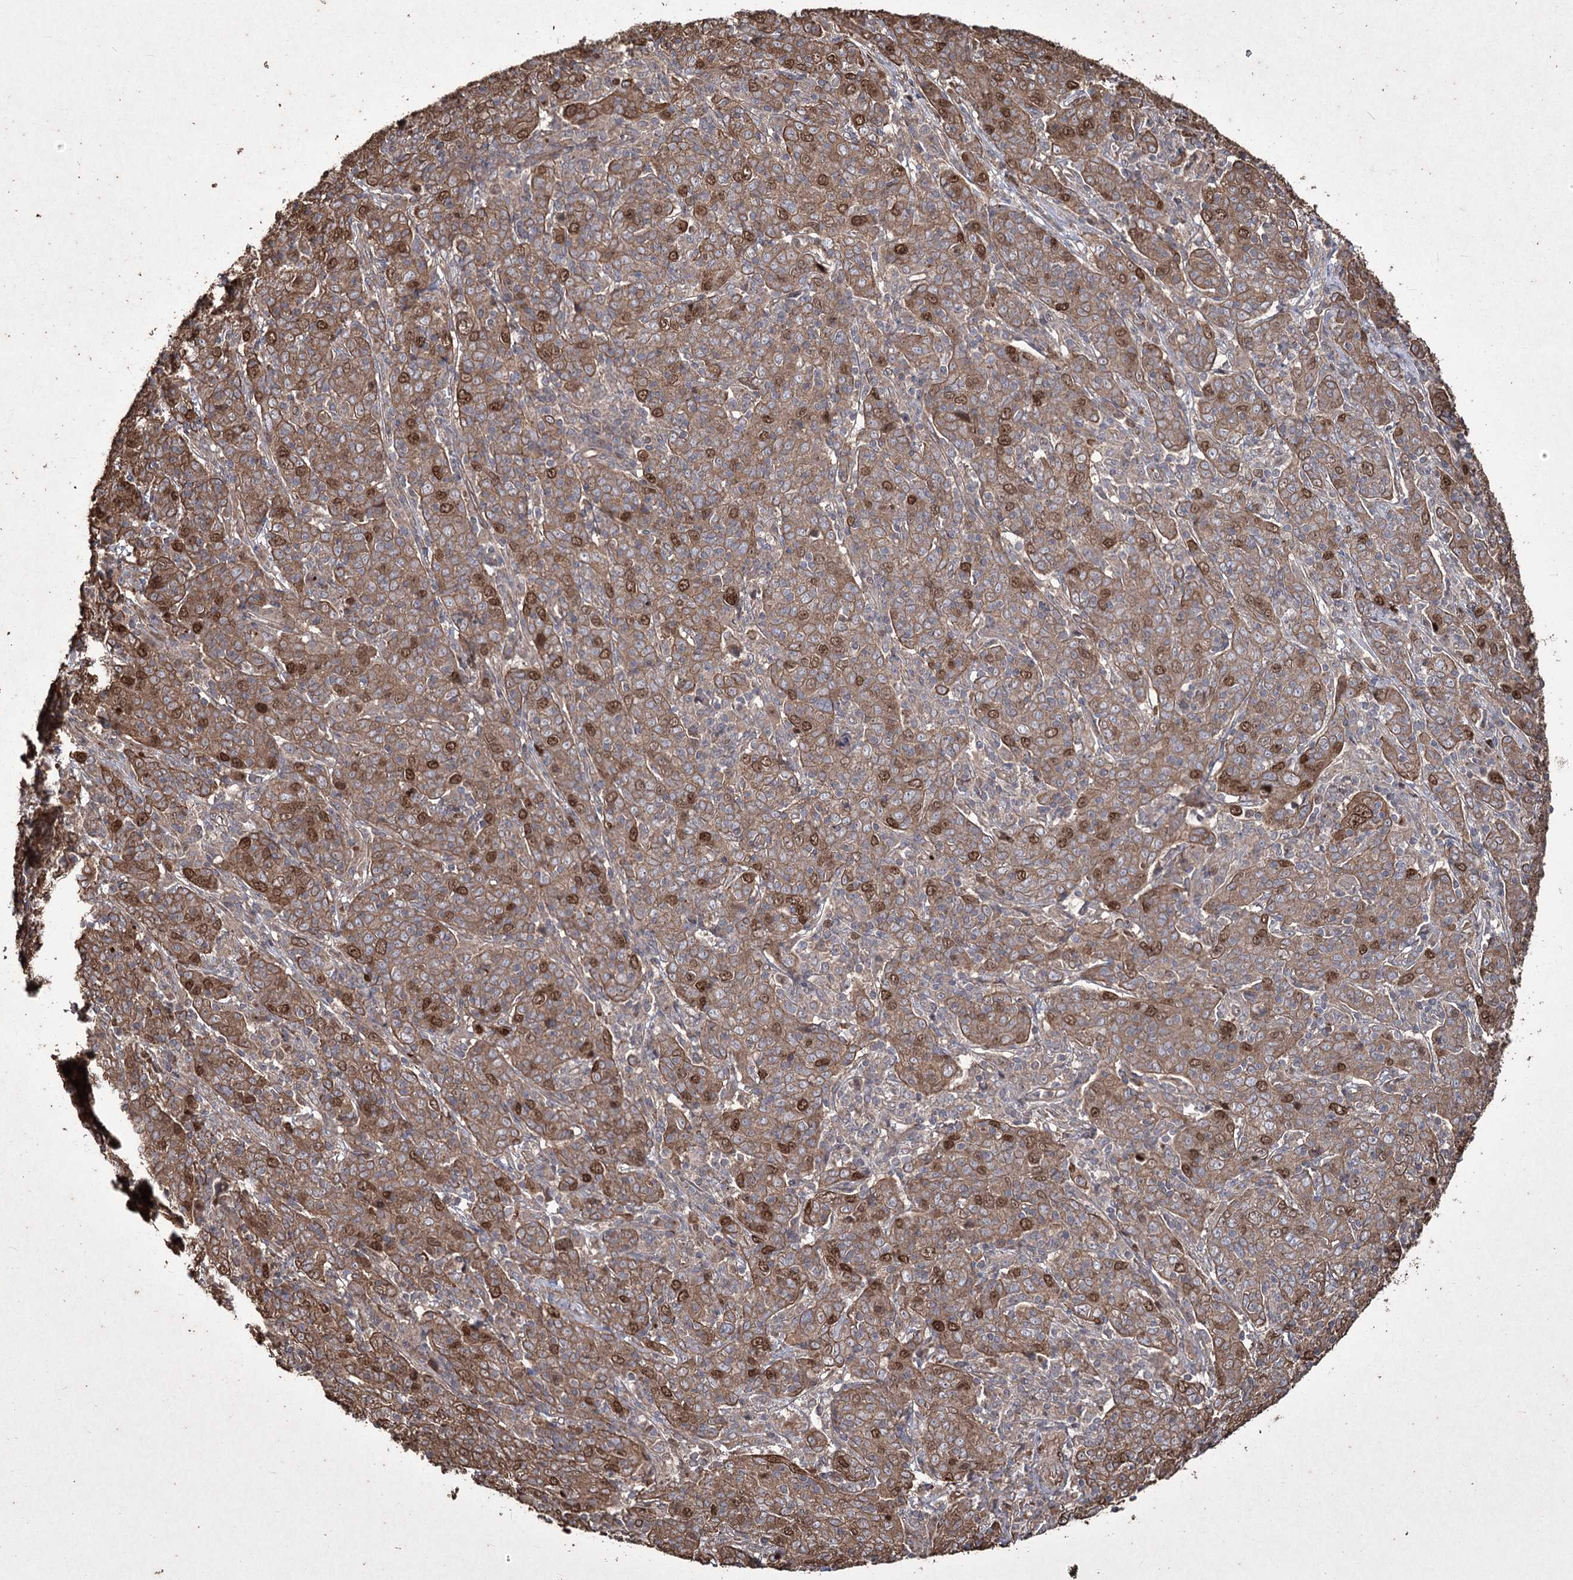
{"staining": {"intensity": "moderate", "quantity": ">75%", "location": "cytoplasmic/membranous,nuclear"}, "tissue": "cervical cancer", "cell_type": "Tumor cells", "image_type": "cancer", "snomed": [{"axis": "morphology", "description": "Squamous cell carcinoma, NOS"}, {"axis": "topography", "description": "Cervix"}], "caption": "Moderate cytoplasmic/membranous and nuclear protein staining is seen in approximately >75% of tumor cells in cervical cancer (squamous cell carcinoma).", "gene": "PRC1", "patient": {"sex": "female", "age": 67}}